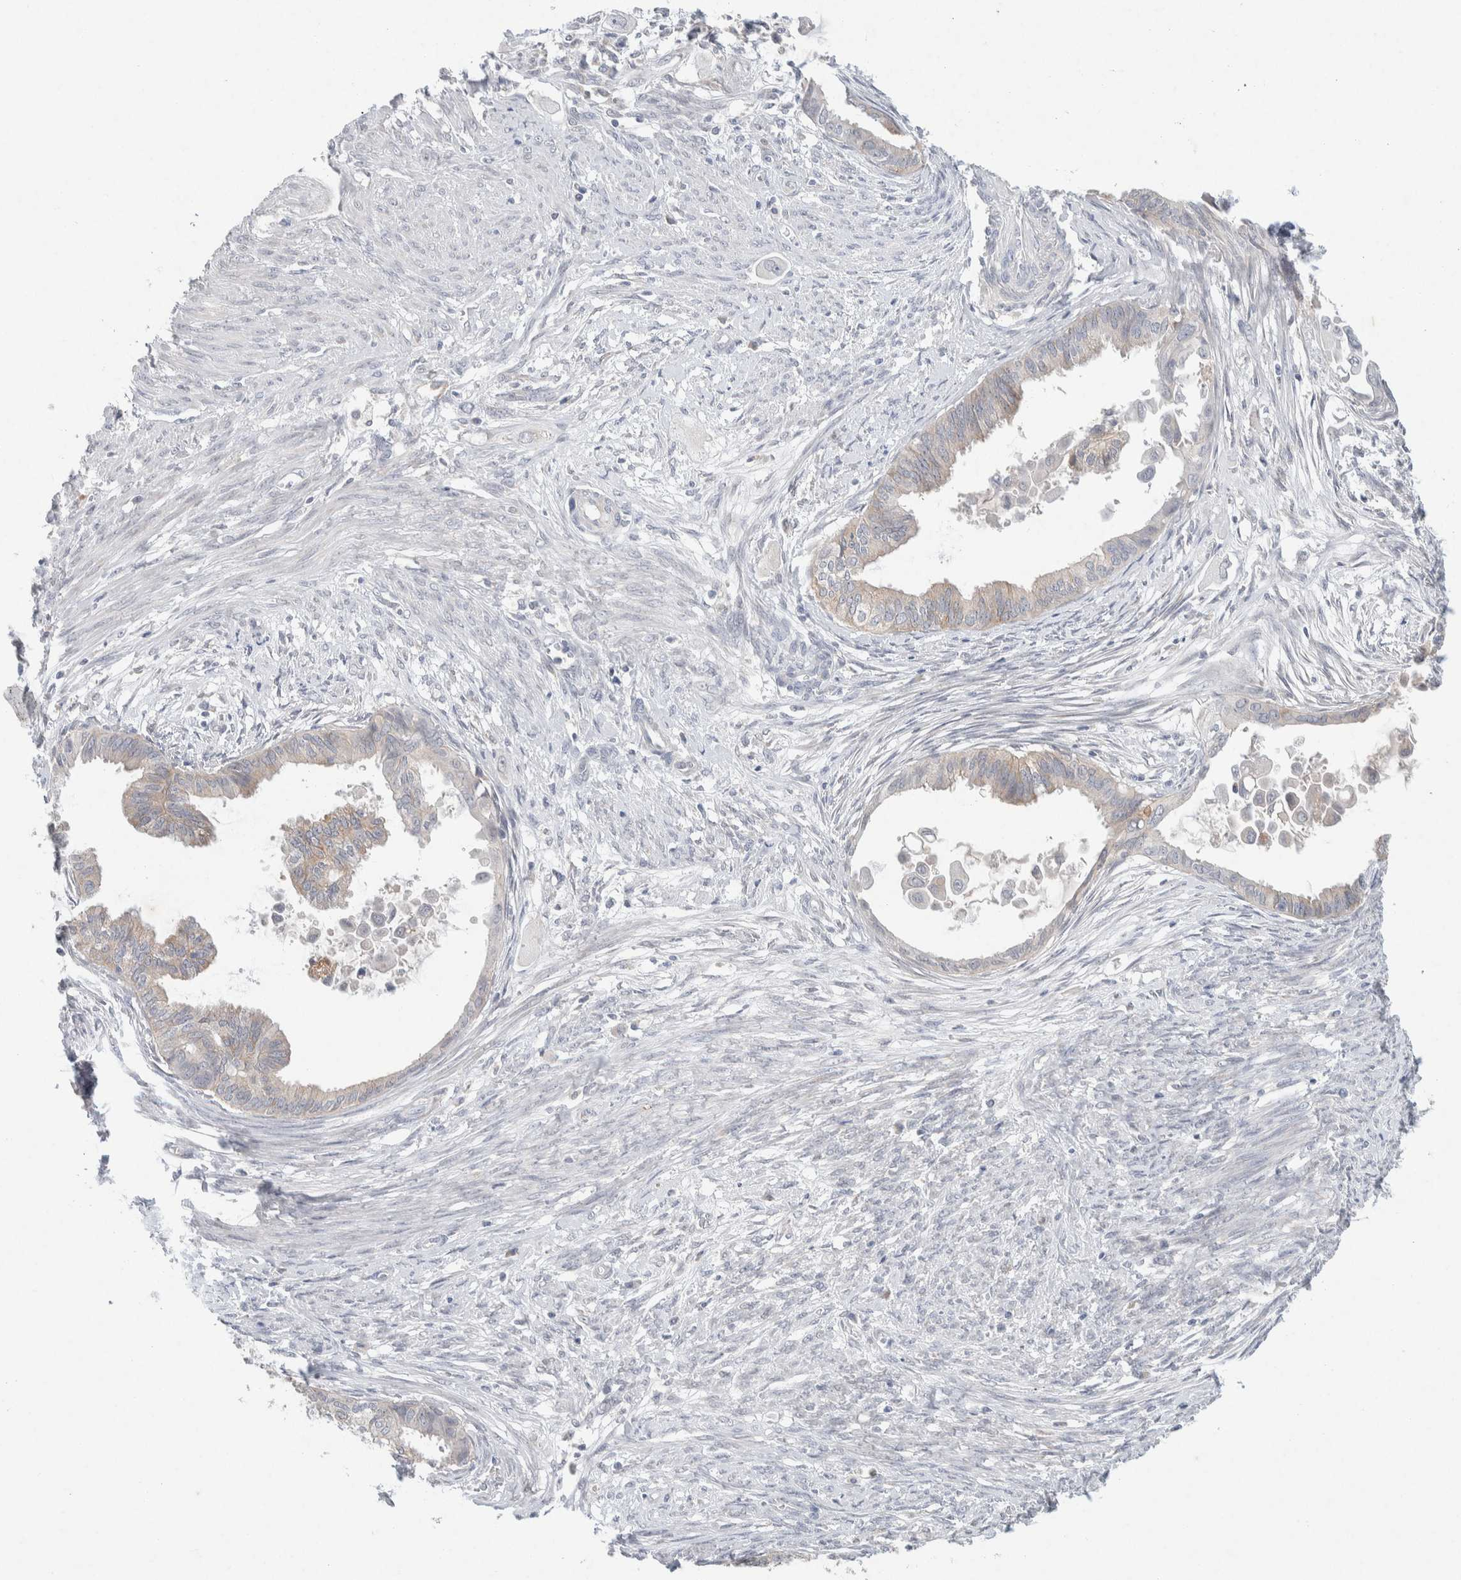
{"staining": {"intensity": "weak", "quantity": "<25%", "location": "cytoplasmic/membranous"}, "tissue": "cervical cancer", "cell_type": "Tumor cells", "image_type": "cancer", "snomed": [{"axis": "morphology", "description": "Normal tissue, NOS"}, {"axis": "morphology", "description": "Adenocarcinoma, NOS"}, {"axis": "topography", "description": "Cervix"}, {"axis": "topography", "description": "Endometrium"}], "caption": "Cervical adenocarcinoma was stained to show a protein in brown. There is no significant staining in tumor cells.", "gene": "CMTM4", "patient": {"sex": "female", "age": 86}}